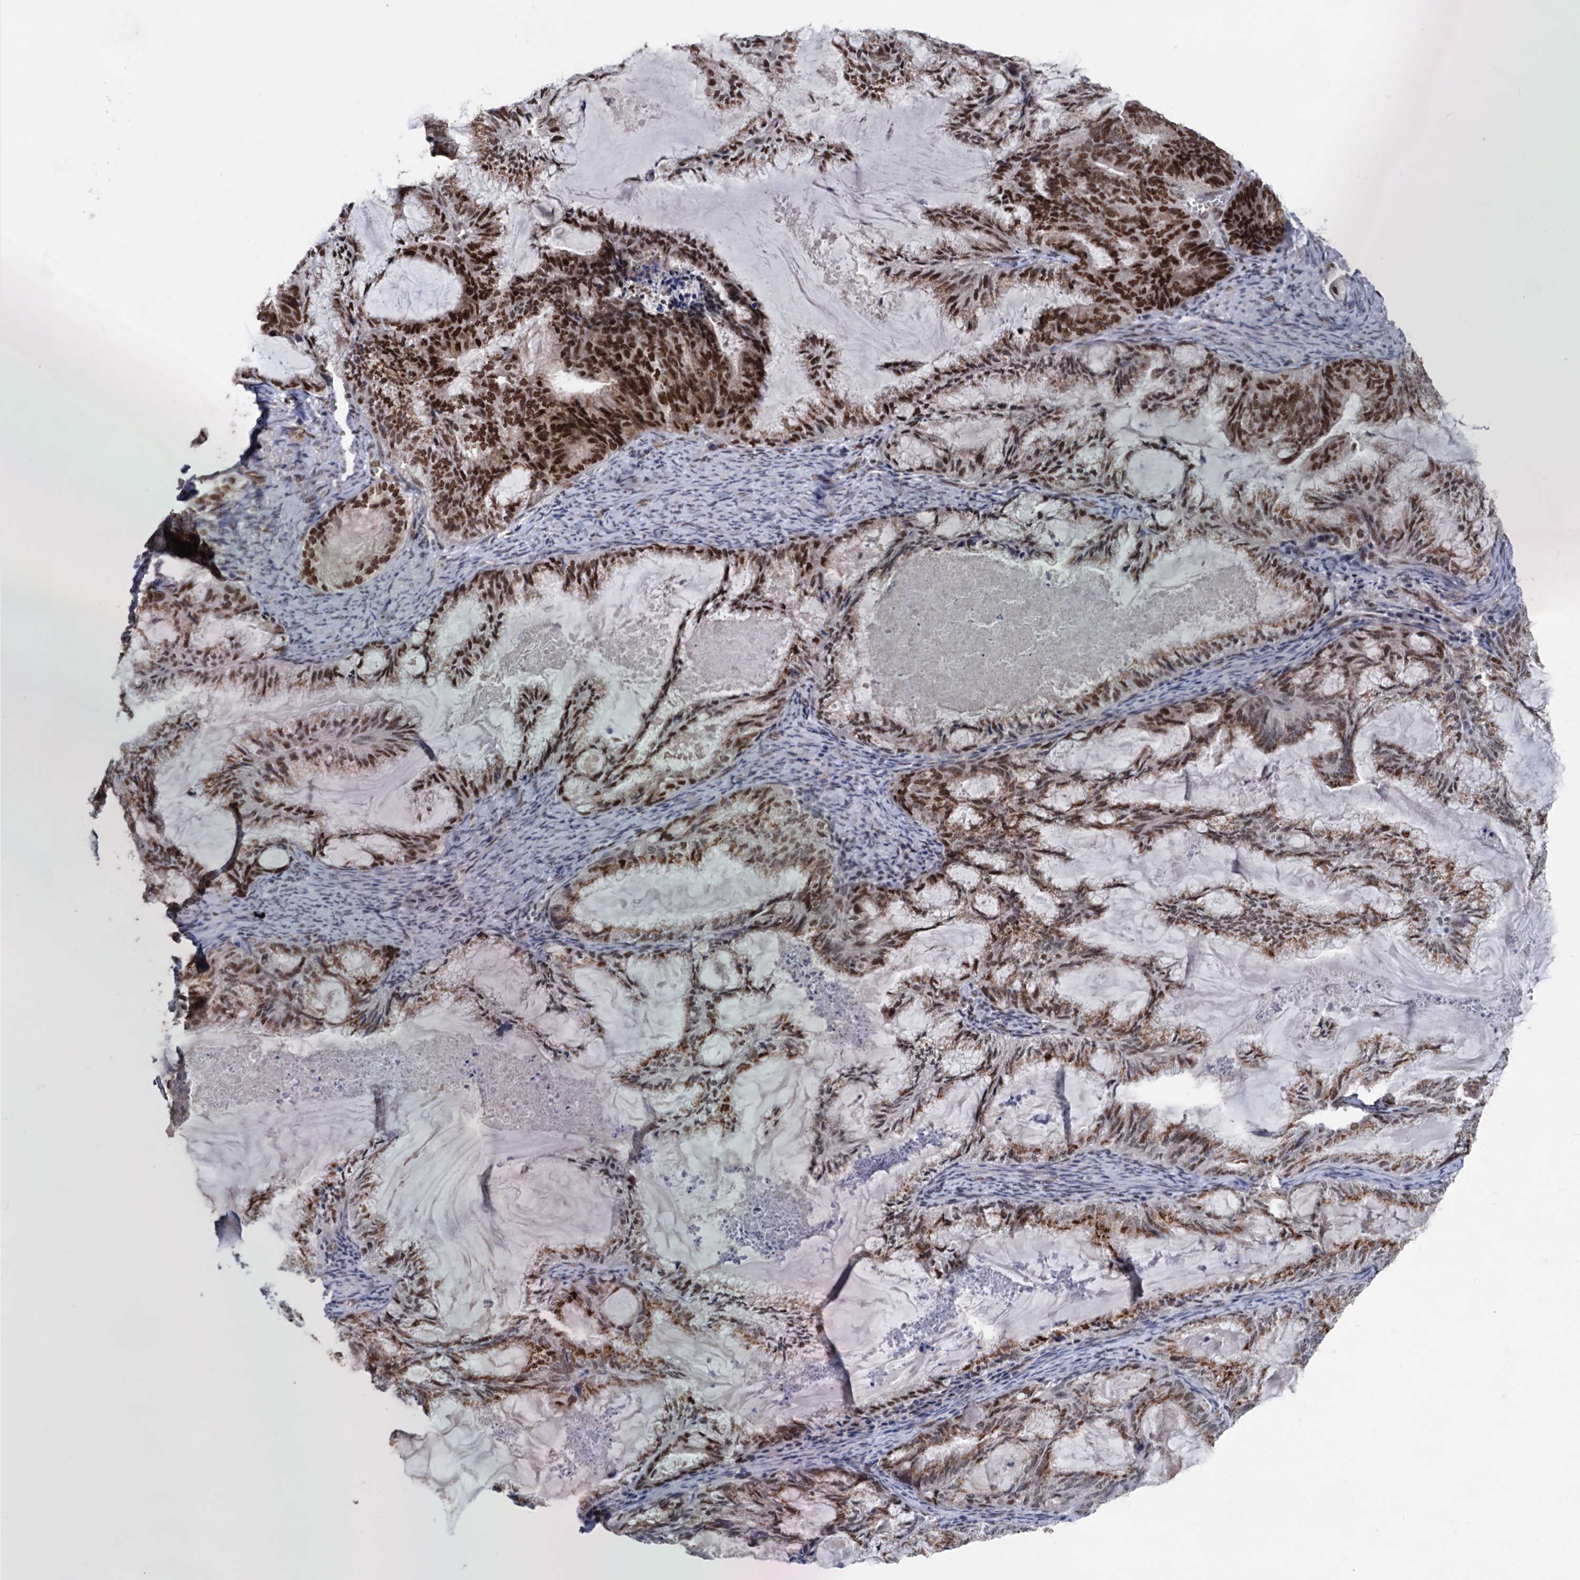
{"staining": {"intensity": "strong", "quantity": "25%-75%", "location": "nuclear"}, "tissue": "endometrial cancer", "cell_type": "Tumor cells", "image_type": "cancer", "snomed": [{"axis": "morphology", "description": "Adenocarcinoma, NOS"}, {"axis": "topography", "description": "Endometrium"}], "caption": "Protein expression analysis of endometrial cancer (adenocarcinoma) demonstrates strong nuclear expression in about 25%-75% of tumor cells.", "gene": "GALNT11", "patient": {"sex": "female", "age": 86}}